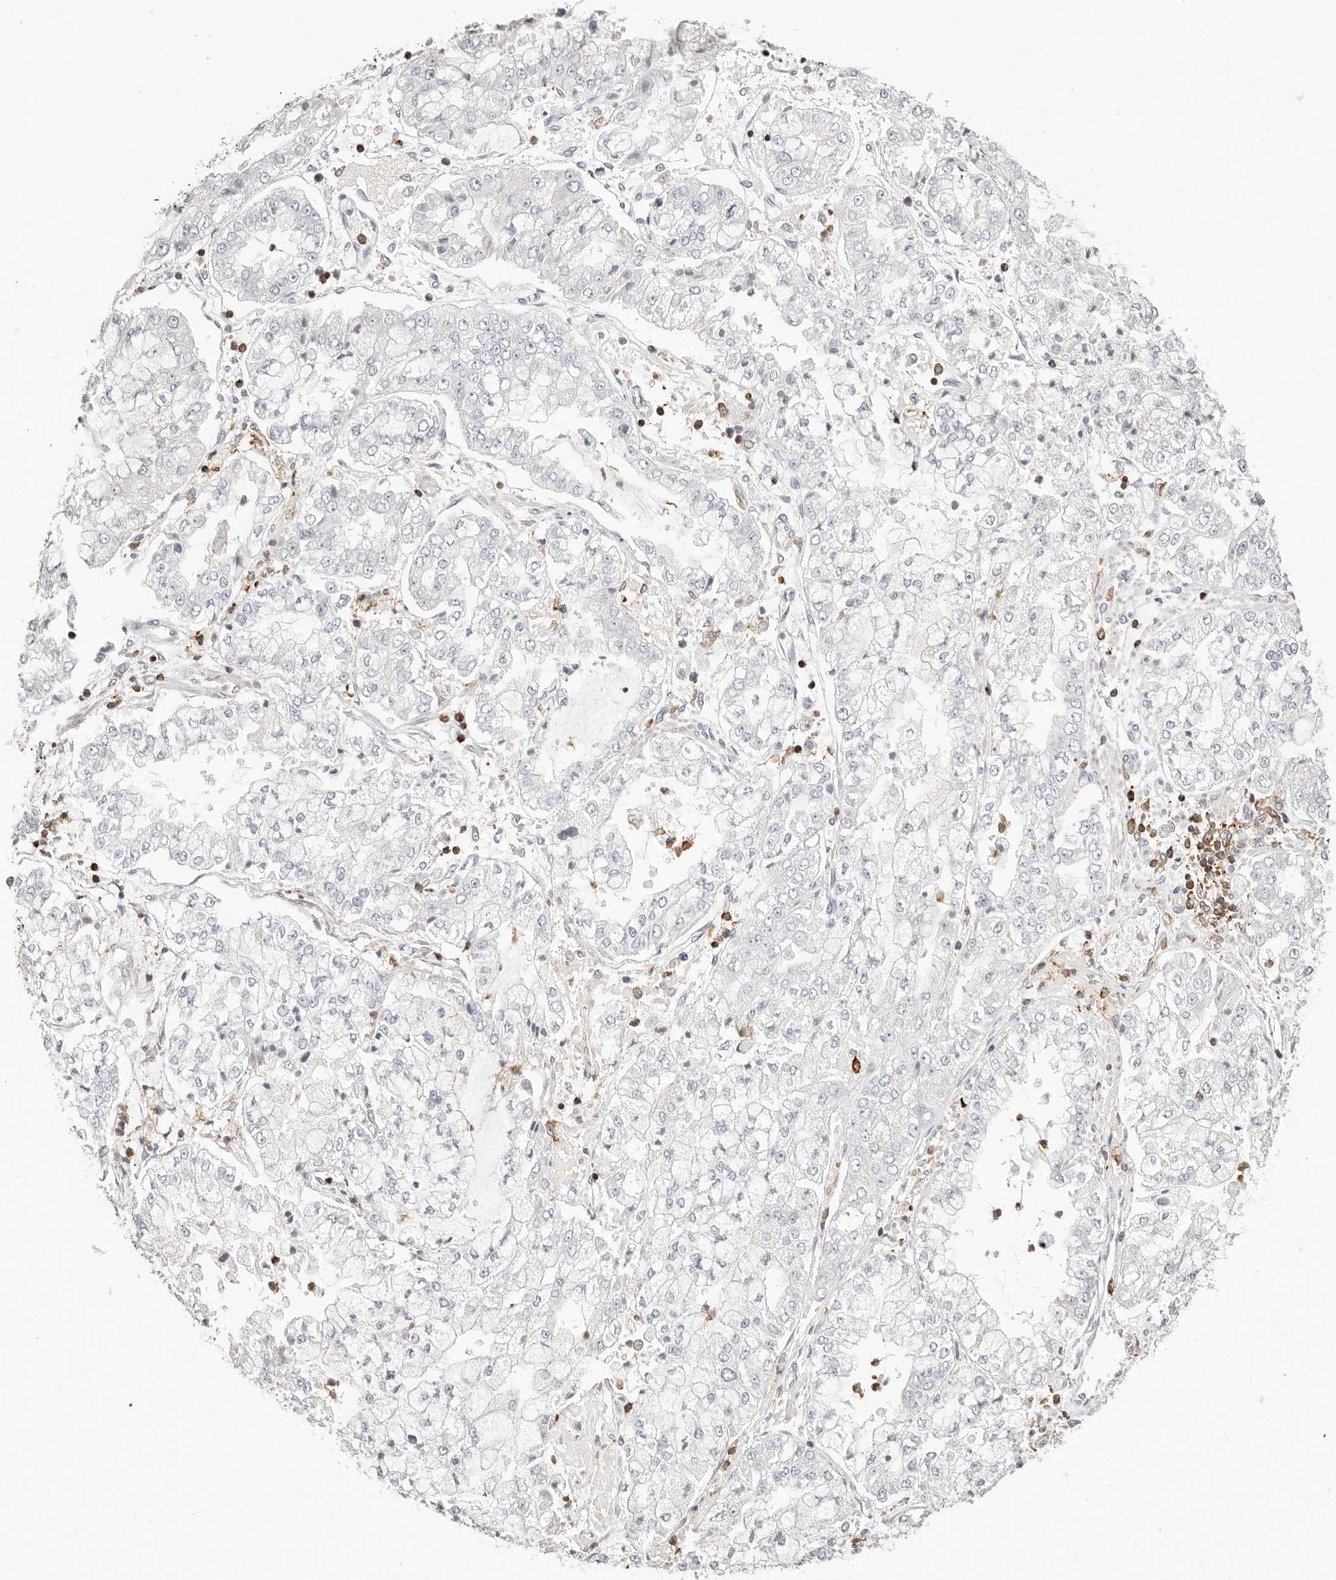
{"staining": {"intensity": "negative", "quantity": "none", "location": "none"}, "tissue": "stomach cancer", "cell_type": "Tumor cells", "image_type": "cancer", "snomed": [{"axis": "morphology", "description": "Adenocarcinoma, NOS"}, {"axis": "topography", "description": "Stomach"}], "caption": "Protein analysis of stomach cancer shows no significant staining in tumor cells.", "gene": "TMEM63B", "patient": {"sex": "male", "age": 76}}